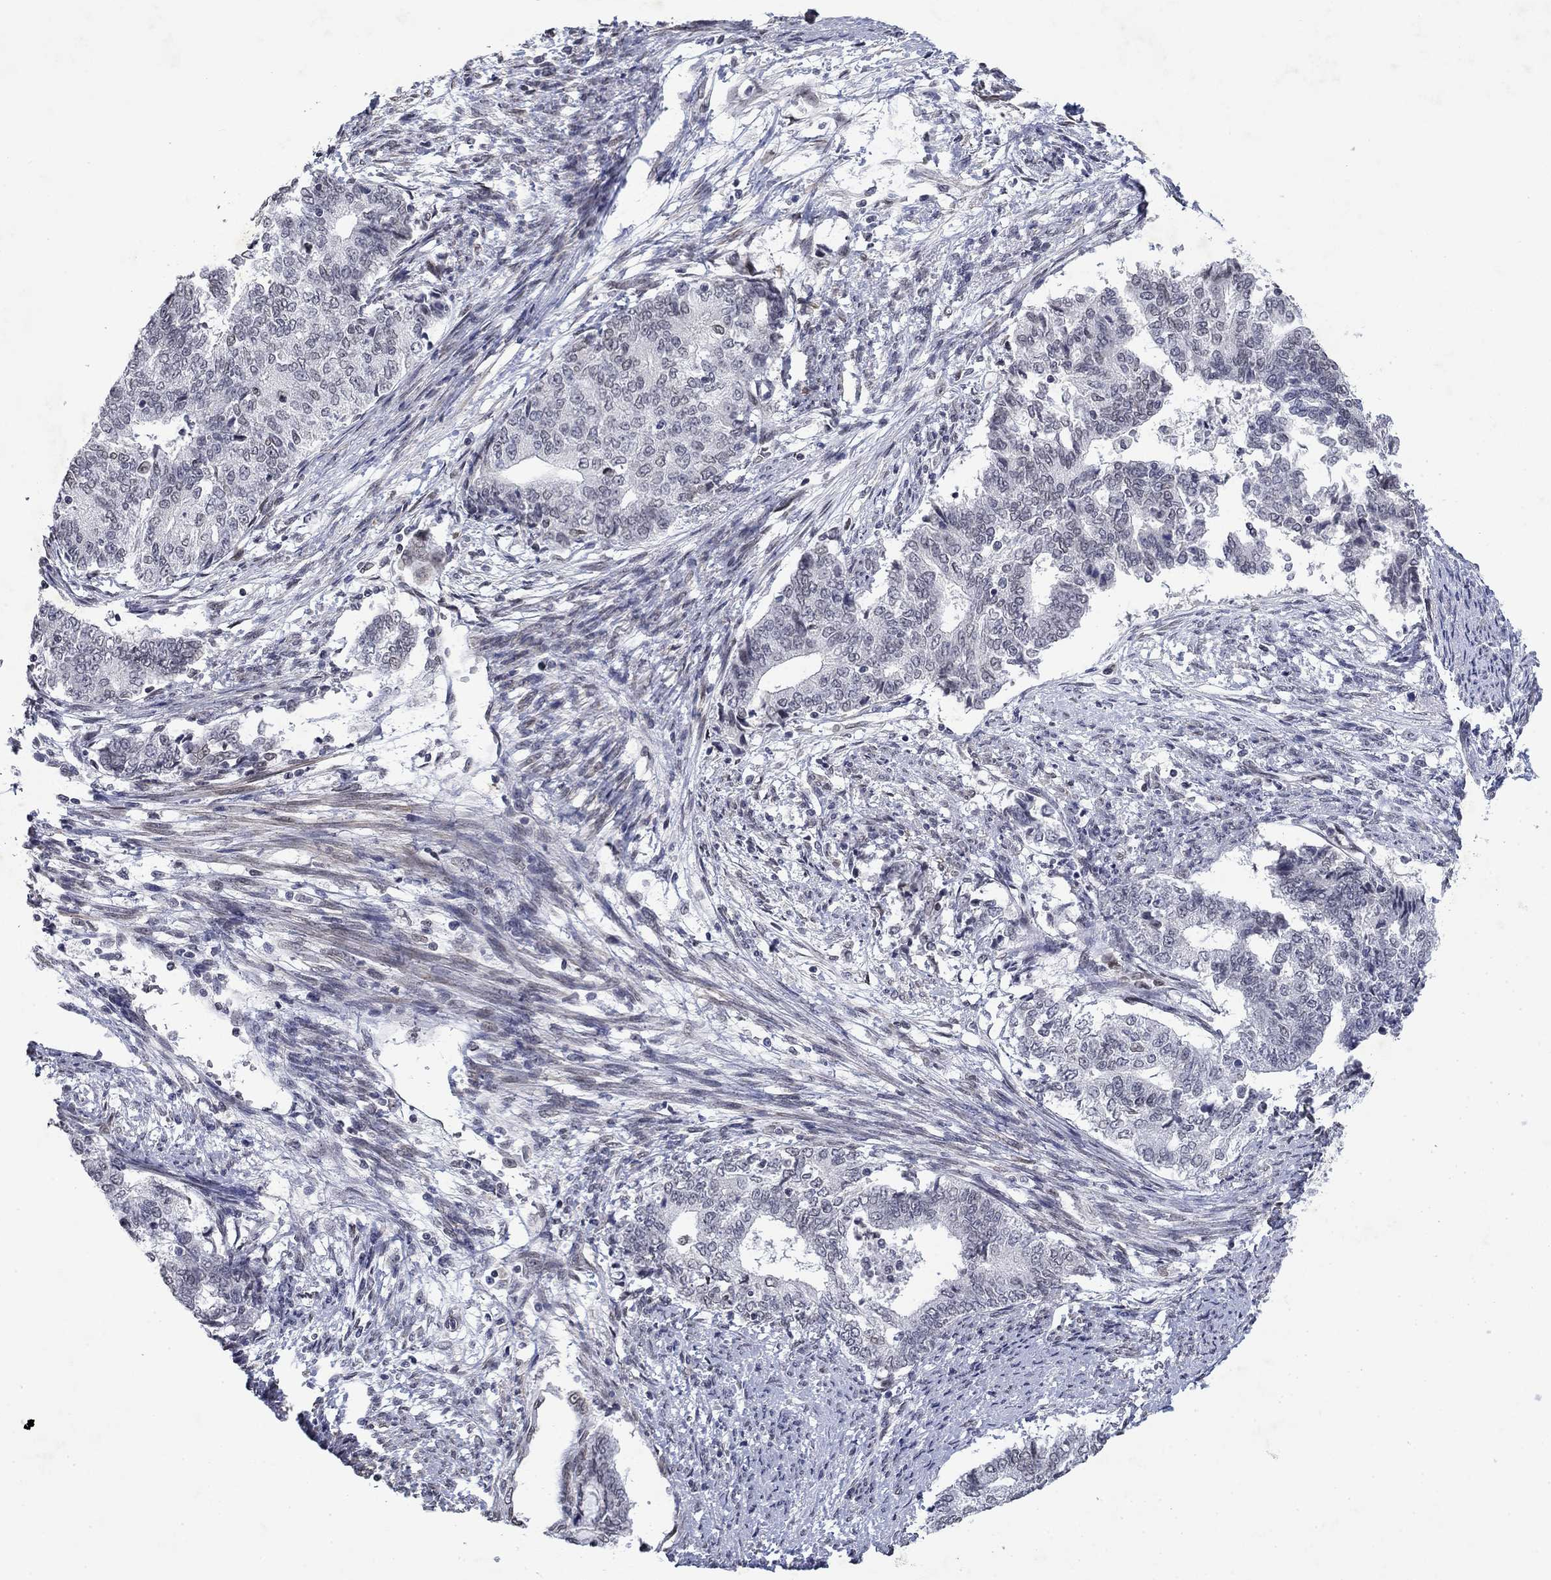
{"staining": {"intensity": "strong", "quantity": "<25%", "location": "cytoplasmic/membranous,nuclear"}, "tissue": "endometrial cancer", "cell_type": "Tumor cells", "image_type": "cancer", "snomed": [{"axis": "morphology", "description": "Adenocarcinoma, NOS"}, {"axis": "topography", "description": "Endometrium"}], "caption": "A photomicrograph showing strong cytoplasmic/membranous and nuclear staining in approximately <25% of tumor cells in endometrial cancer, as visualized by brown immunohistochemical staining.", "gene": "TOR1AIP1", "patient": {"sex": "female", "age": 65}}